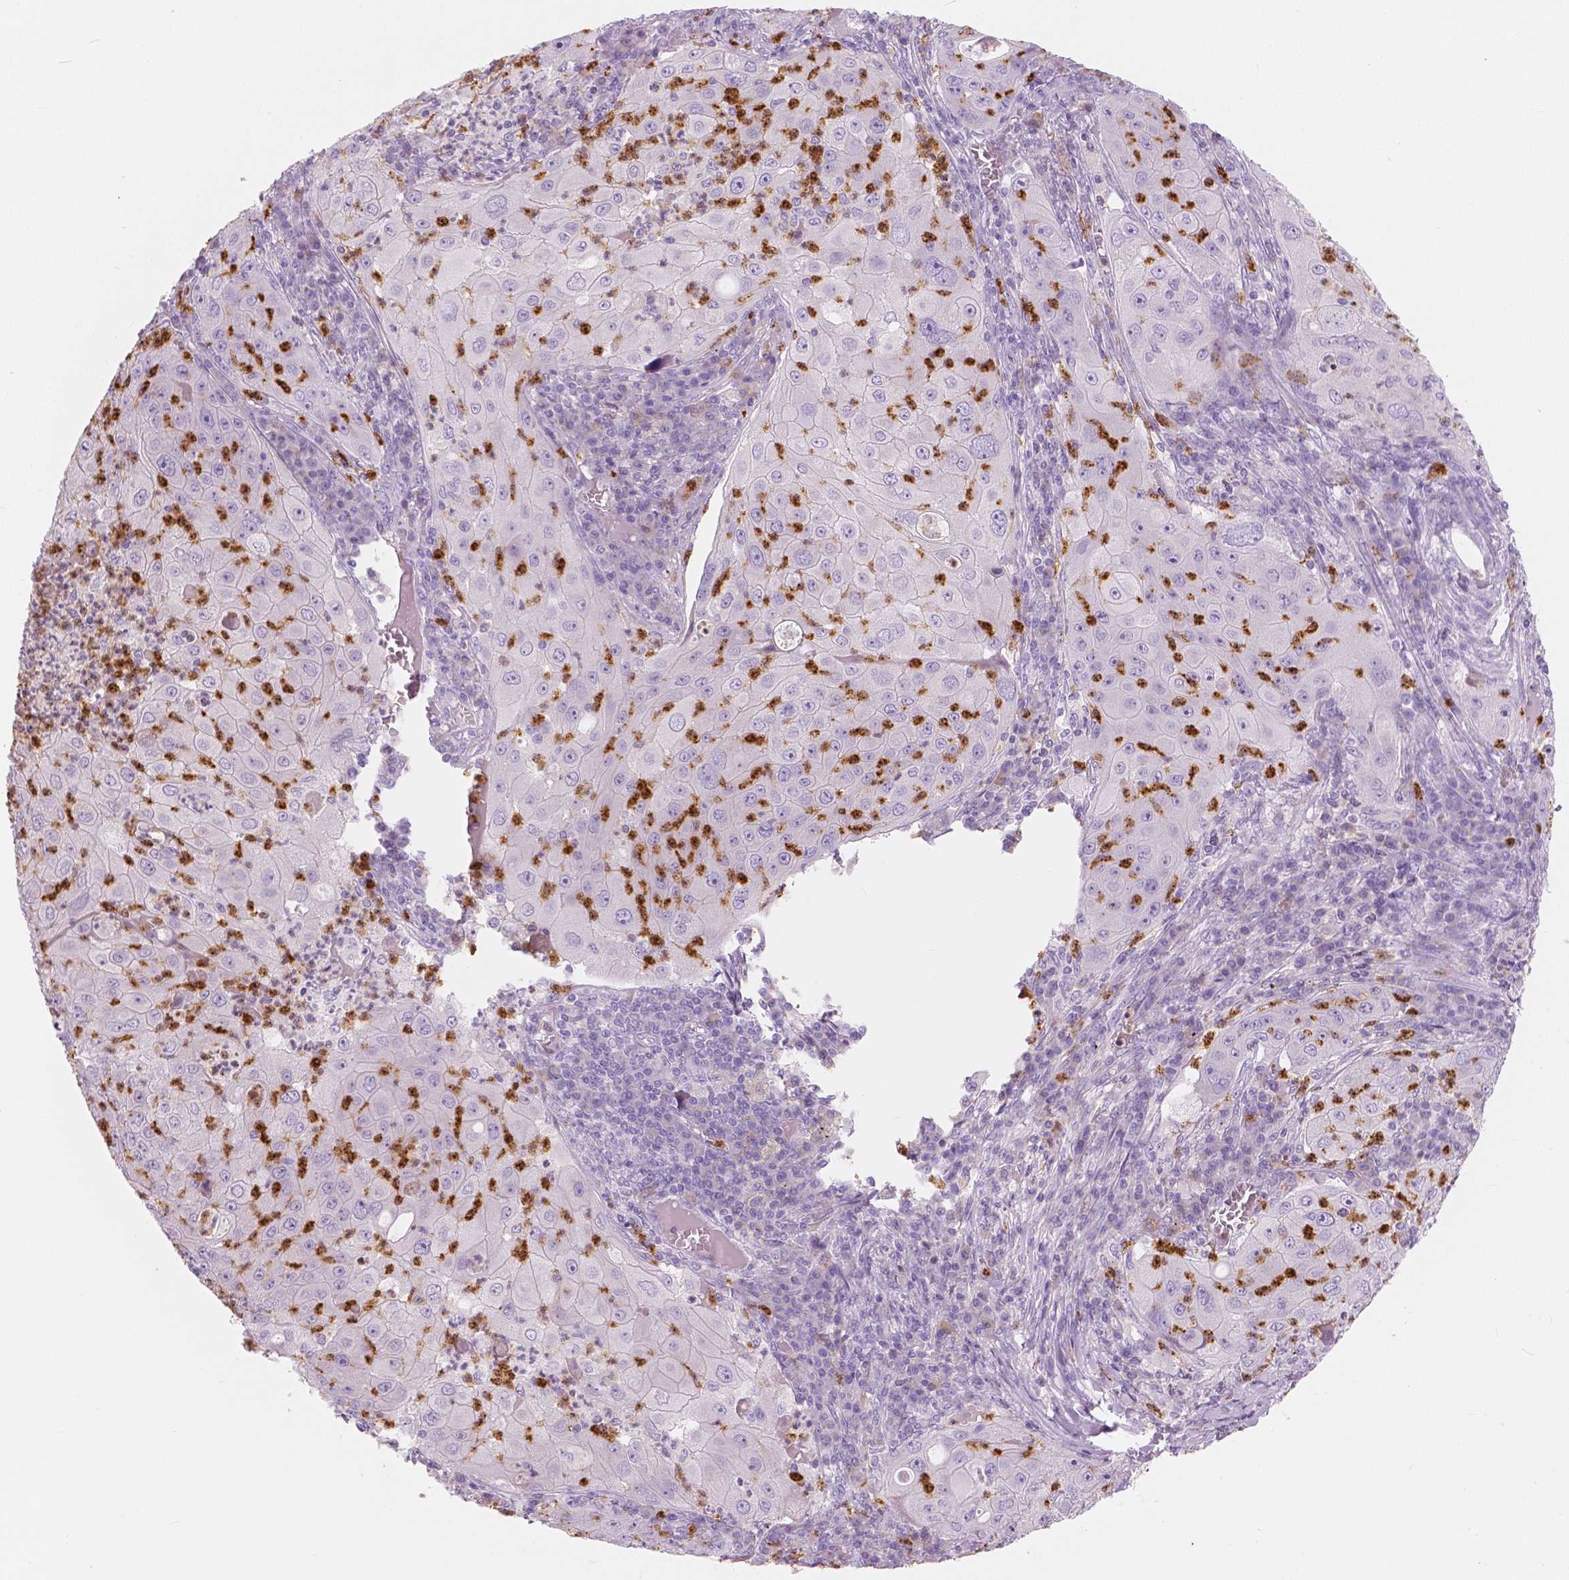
{"staining": {"intensity": "negative", "quantity": "none", "location": "none"}, "tissue": "lung cancer", "cell_type": "Tumor cells", "image_type": "cancer", "snomed": [{"axis": "morphology", "description": "Squamous cell carcinoma, NOS"}, {"axis": "topography", "description": "Lung"}], "caption": "Lung cancer (squamous cell carcinoma) stained for a protein using immunohistochemistry demonstrates no staining tumor cells.", "gene": "CXCR2", "patient": {"sex": "female", "age": 59}}